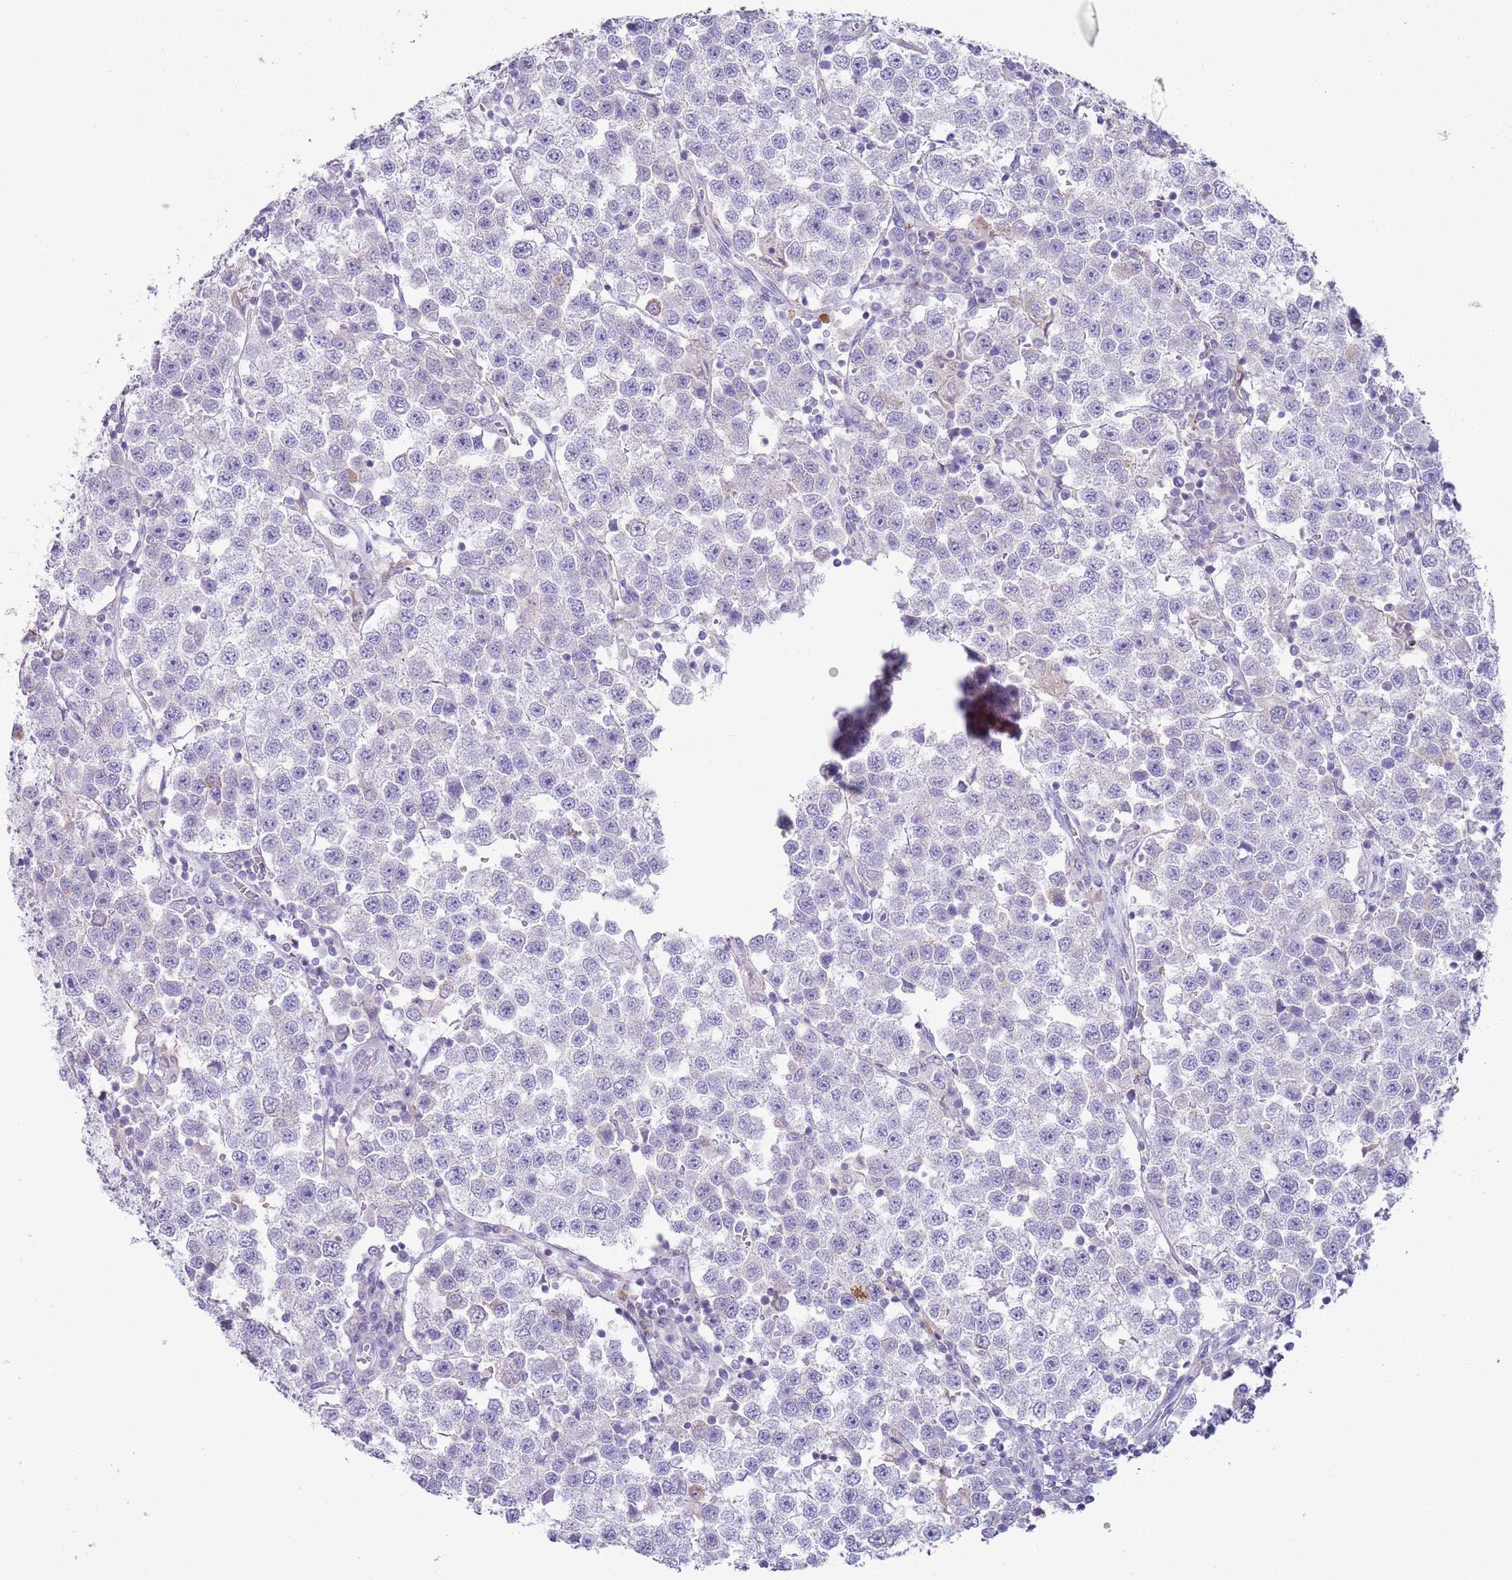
{"staining": {"intensity": "weak", "quantity": "<25%", "location": "cytoplasmic/membranous"}, "tissue": "testis cancer", "cell_type": "Tumor cells", "image_type": "cancer", "snomed": [{"axis": "morphology", "description": "Seminoma, NOS"}, {"axis": "topography", "description": "Testis"}], "caption": "Testis seminoma stained for a protein using immunohistochemistry reveals no positivity tumor cells.", "gene": "NBPF20", "patient": {"sex": "male", "age": 37}}